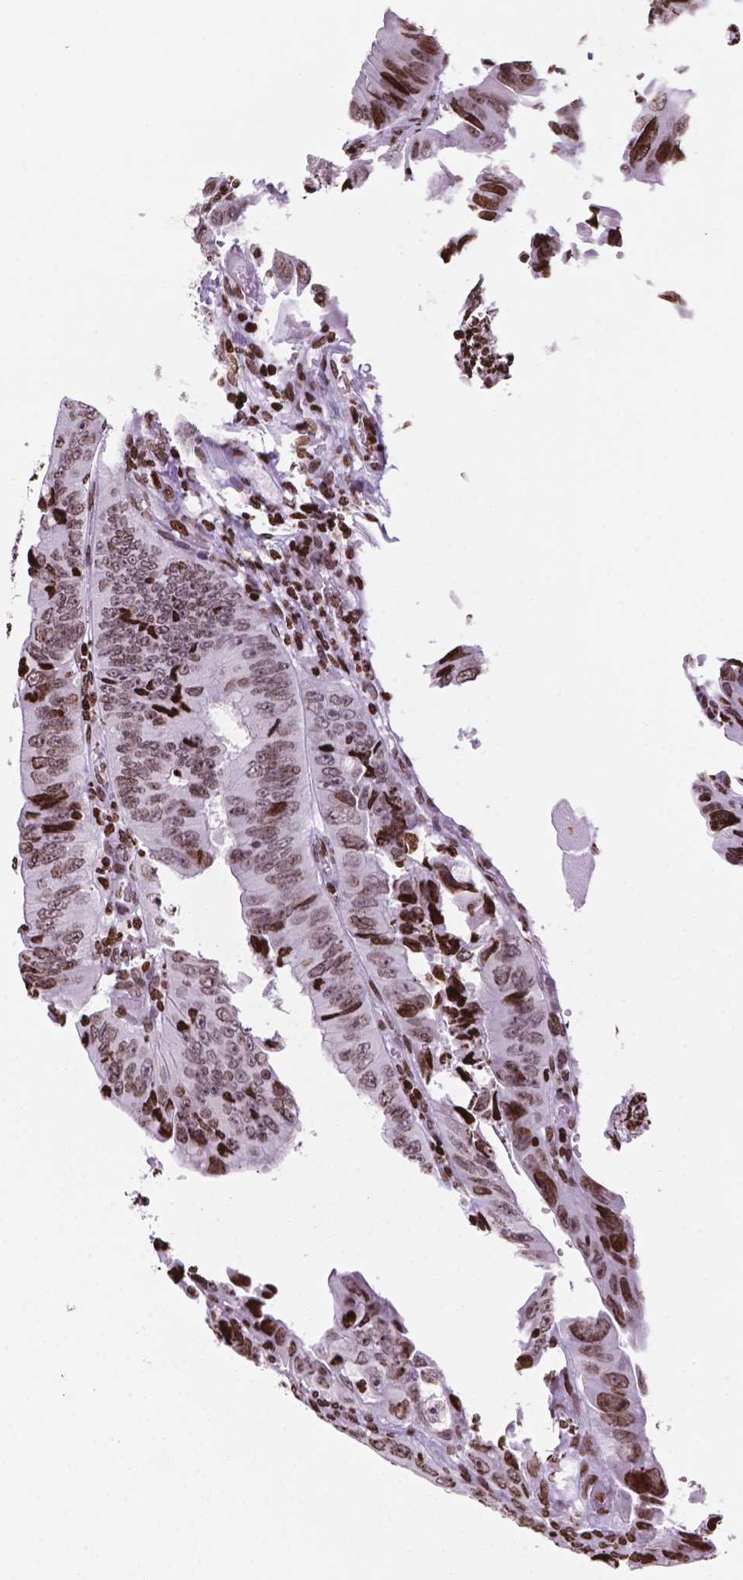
{"staining": {"intensity": "moderate", "quantity": ">75%", "location": "nuclear"}, "tissue": "colorectal cancer", "cell_type": "Tumor cells", "image_type": "cancer", "snomed": [{"axis": "morphology", "description": "Adenocarcinoma, NOS"}, {"axis": "topography", "description": "Colon"}], "caption": "Protein staining by IHC demonstrates moderate nuclear positivity in approximately >75% of tumor cells in adenocarcinoma (colorectal).", "gene": "TMEM250", "patient": {"sex": "female", "age": 84}}